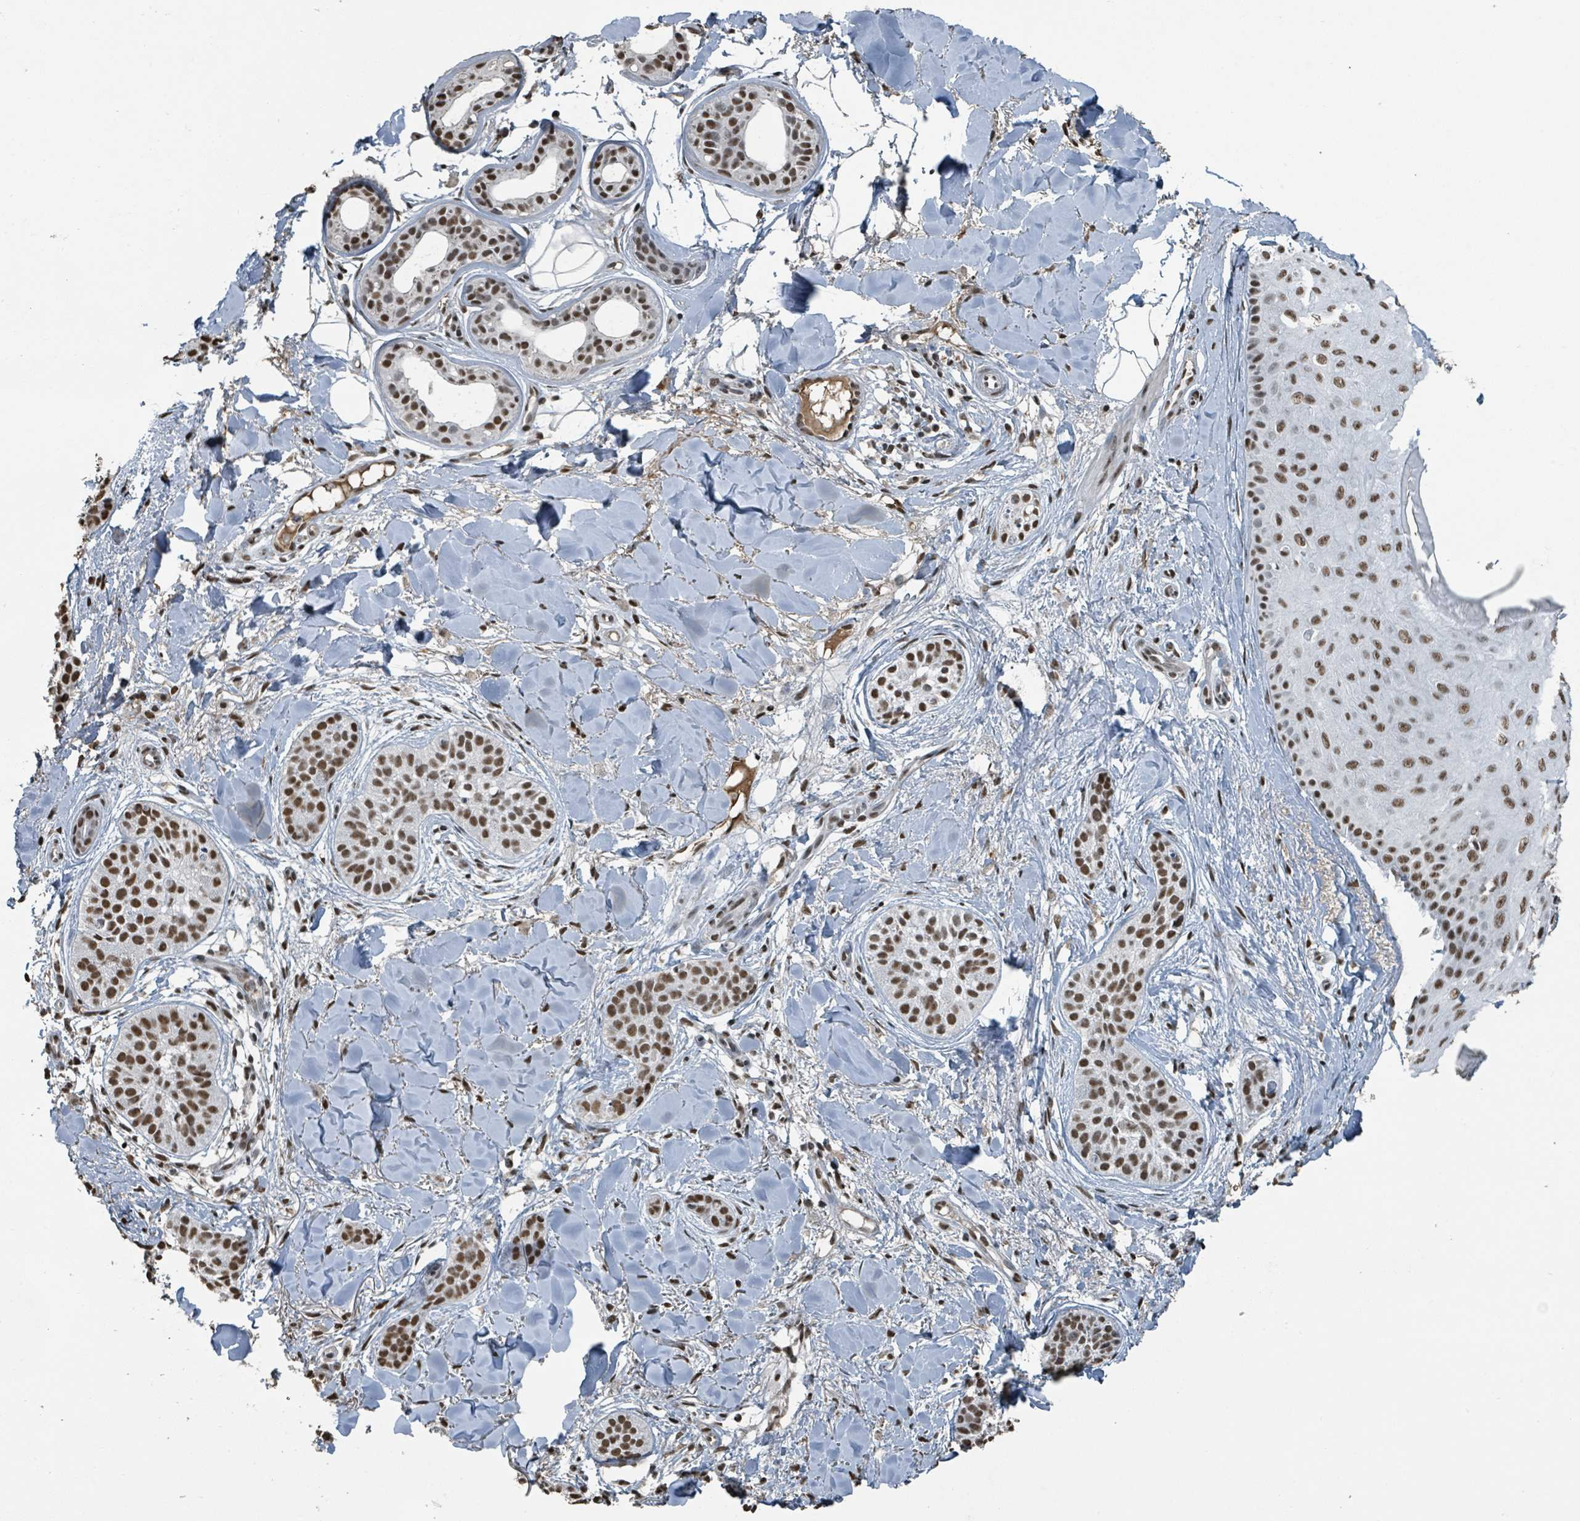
{"staining": {"intensity": "moderate", "quantity": ">75%", "location": "nuclear"}, "tissue": "skin cancer", "cell_type": "Tumor cells", "image_type": "cancer", "snomed": [{"axis": "morphology", "description": "Basal cell carcinoma"}, {"axis": "topography", "description": "Skin"}], "caption": "Skin cancer stained for a protein (brown) reveals moderate nuclear positive expression in about >75% of tumor cells.", "gene": "PHIP", "patient": {"sex": "male", "age": 52}}